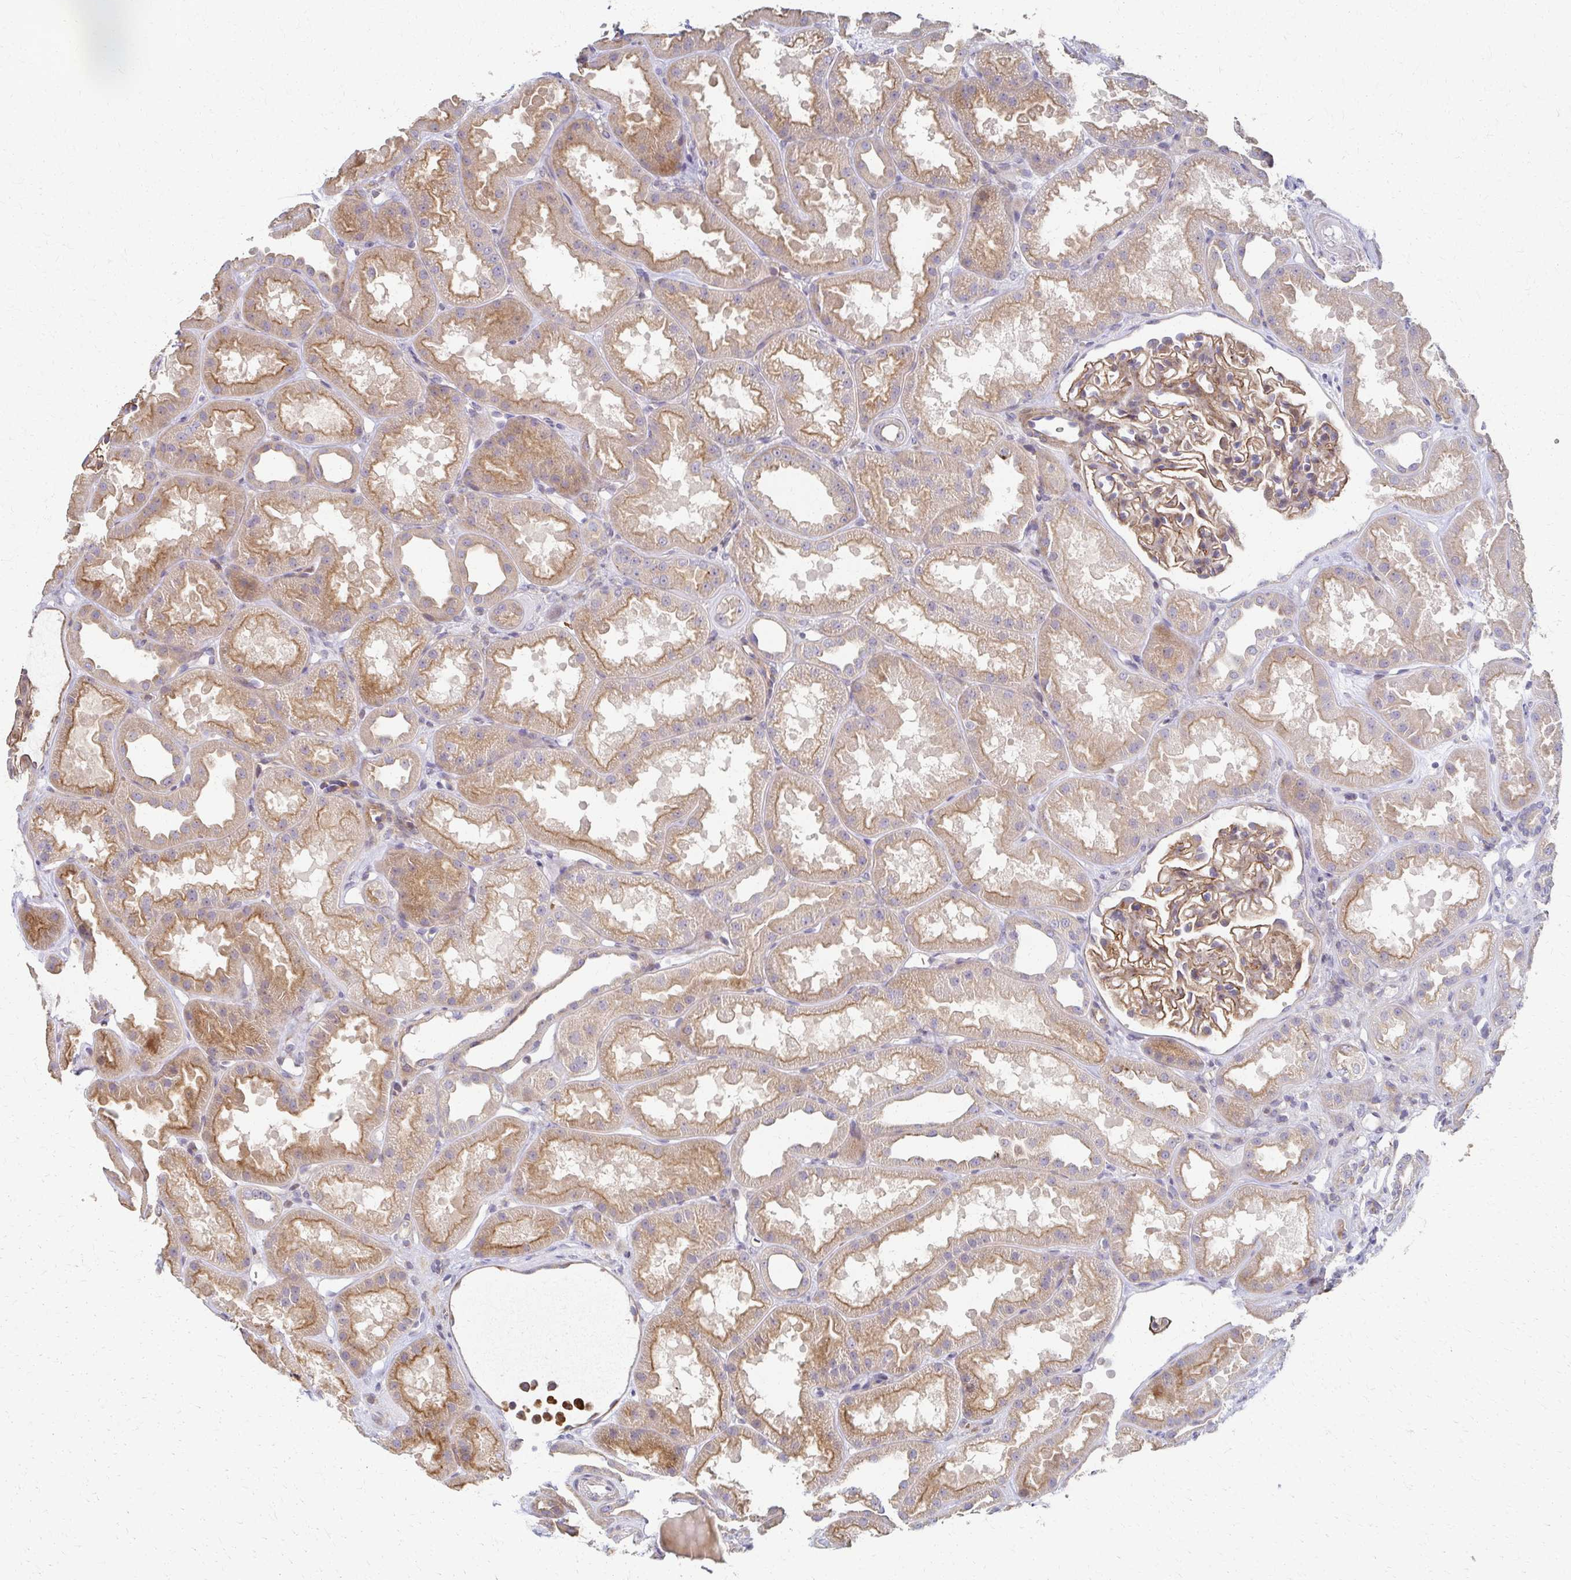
{"staining": {"intensity": "moderate", "quantity": ">75%", "location": "cytoplasmic/membranous"}, "tissue": "kidney", "cell_type": "Cells in glomeruli", "image_type": "normal", "snomed": [{"axis": "morphology", "description": "Normal tissue, NOS"}, {"axis": "topography", "description": "Kidney"}], "caption": "Kidney stained with DAB (3,3'-diaminobenzidine) immunohistochemistry demonstrates medium levels of moderate cytoplasmic/membranous expression in approximately >75% of cells in glomeruli.", "gene": "SKA2", "patient": {"sex": "male", "age": 61}}